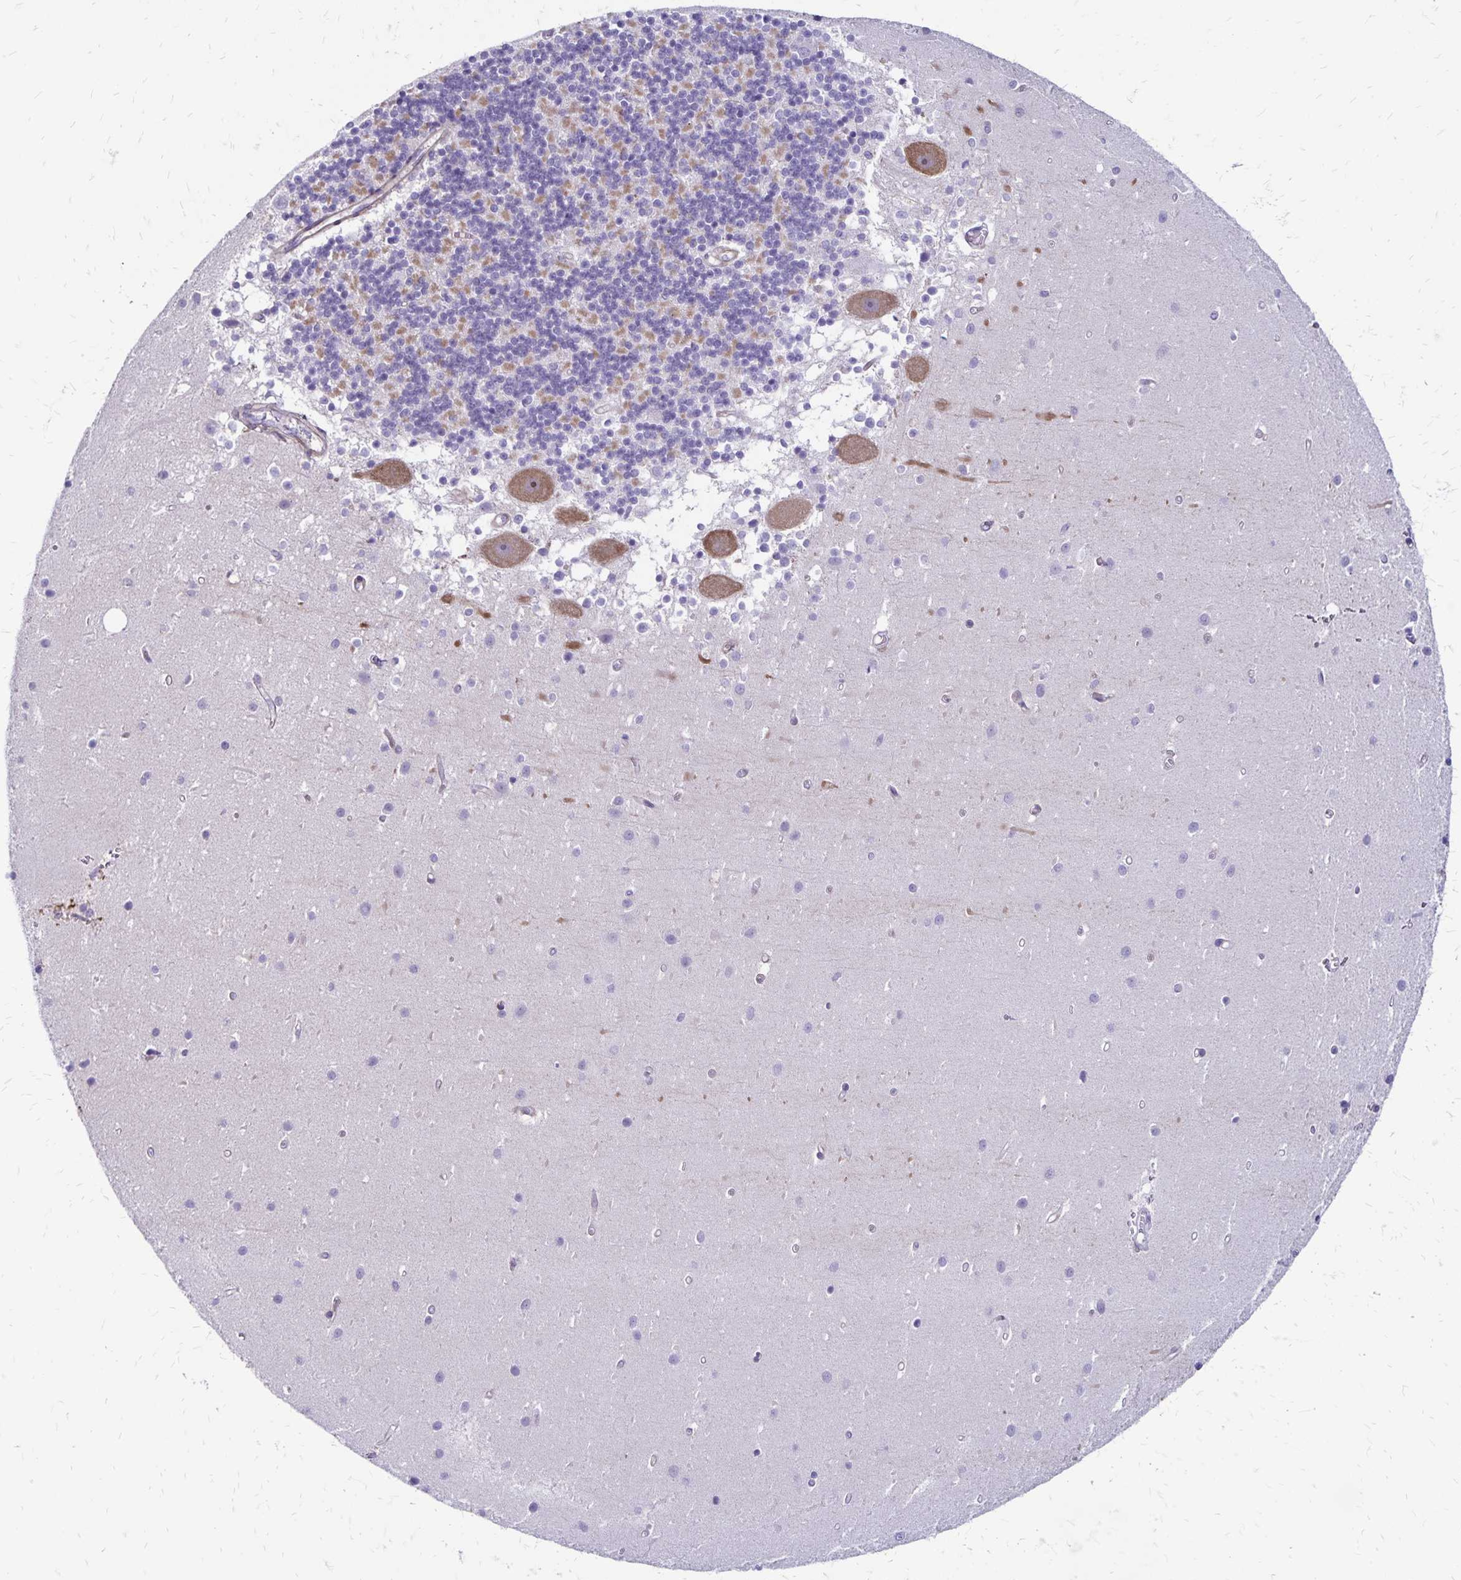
{"staining": {"intensity": "moderate", "quantity": "25%-75%", "location": "cytoplasmic/membranous"}, "tissue": "cerebellum", "cell_type": "Cells in granular layer", "image_type": "normal", "snomed": [{"axis": "morphology", "description": "Normal tissue, NOS"}, {"axis": "topography", "description": "Cerebellum"}], "caption": "Moderate cytoplasmic/membranous protein expression is appreciated in about 25%-75% of cells in granular layer in cerebellum.", "gene": "TNS3", "patient": {"sex": "male", "age": 54}}